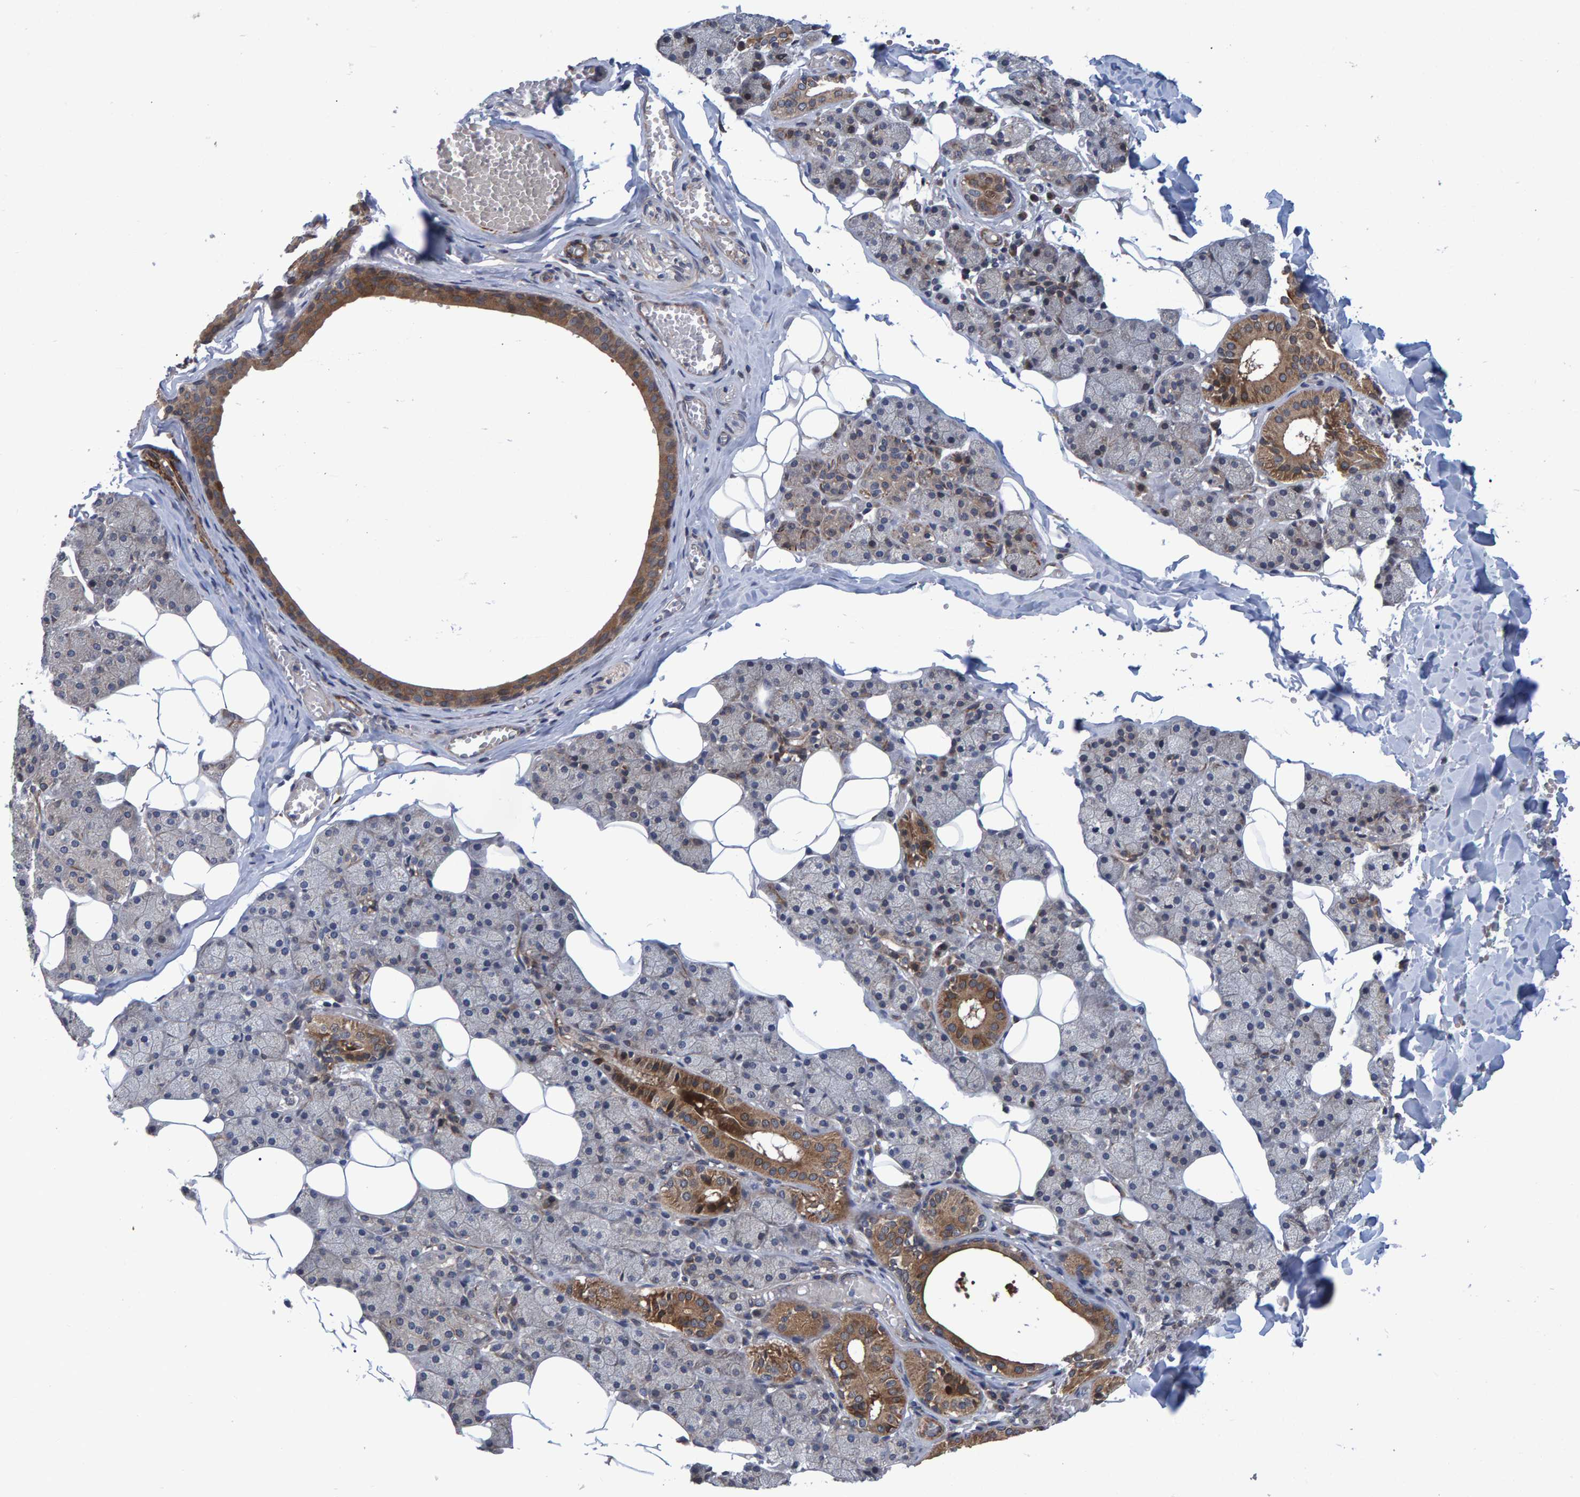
{"staining": {"intensity": "moderate", "quantity": "25%-75%", "location": "cytoplasmic/membranous"}, "tissue": "salivary gland", "cell_type": "Glandular cells", "image_type": "normal", "snomed": [{"axis": "morphology", "description": "Normal tissue, NOS"}, {"axis": "topography", "description": "Salivary gland"}], "caption": "High-magnification brightfield microscopy of unremarkable salivary gland stained with DAB (3,3'-diaminobenzidine) (brown) and counterstained with hematoxylin (blue). glandular cells exhibit moderate cytoplasmic/membranous positivity is appreciated in approximately25%-75% of cells. Nuclei are stained in blue.", "gene": "ATP6V1H", "patient": {"sex": "female", "age": 33}}